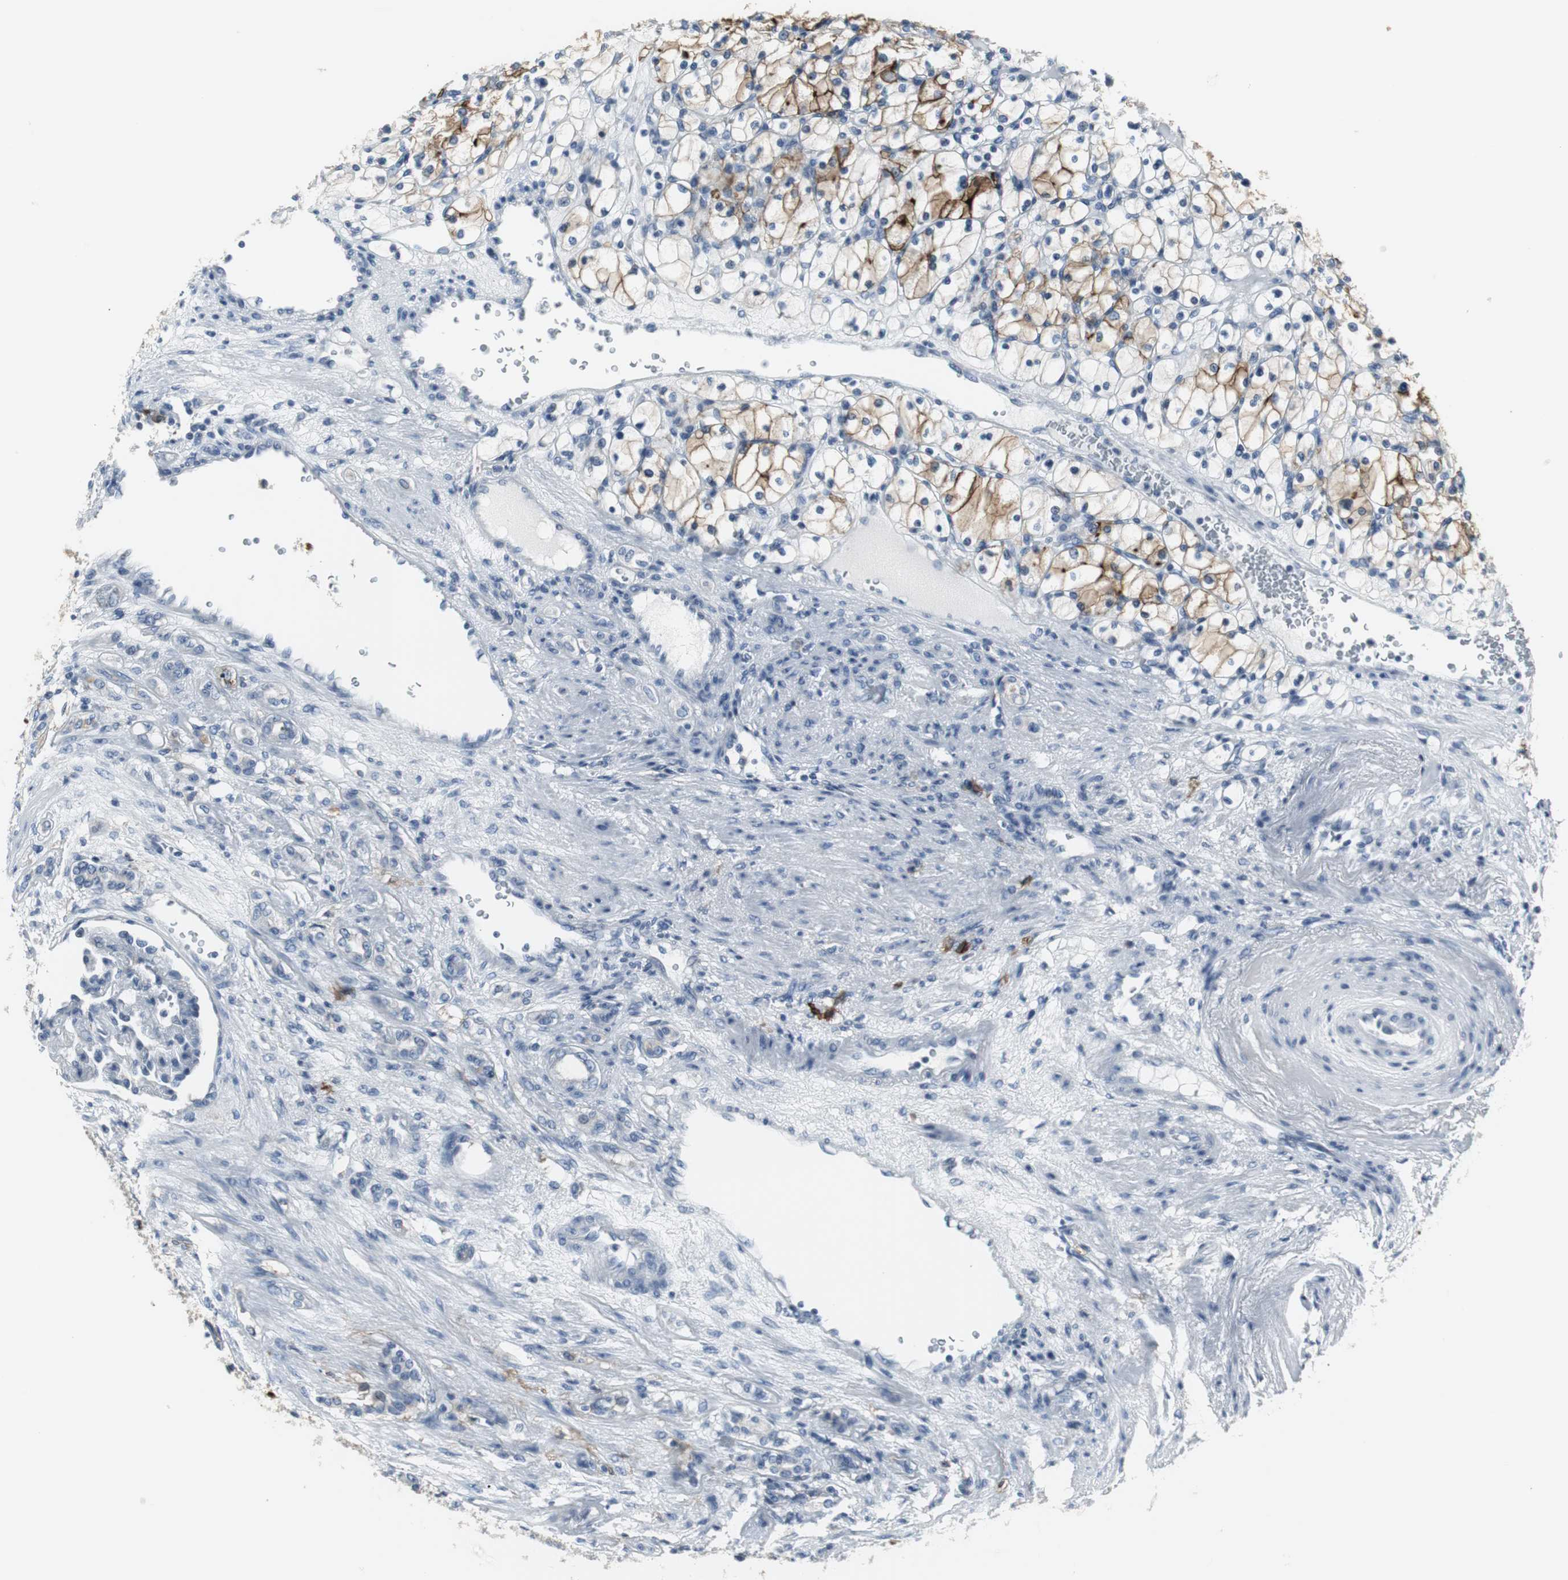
{"staining": {"intensity": "strong", "quantity": "25%-75%", "location": "cytoplasmic/membranous"}, "tissue": "renal cancer", "cell_type": "Tumor cells", "image_type": "cancer", "snomed": [{"axis": "morphology", "description": "Adenocarcinoma, NOS"}, {"axis": "topography", "description": "Kidney"}], "caption": "An IHC photomicrograph of neoplastic tissue is shown. Protein staining in brown shows strong cytoplasmic/membranous positivity in renal cancer within tumor cells. The staining was performed using DAB (3,3'-diaminobenzidine) to visualize the protein expression in brown, while the nuclei were stained in blue with hematoxylin (Magnification: 20x).", "gene": "SLC2A5", "patient": {"sex": "female", "age": 83}}